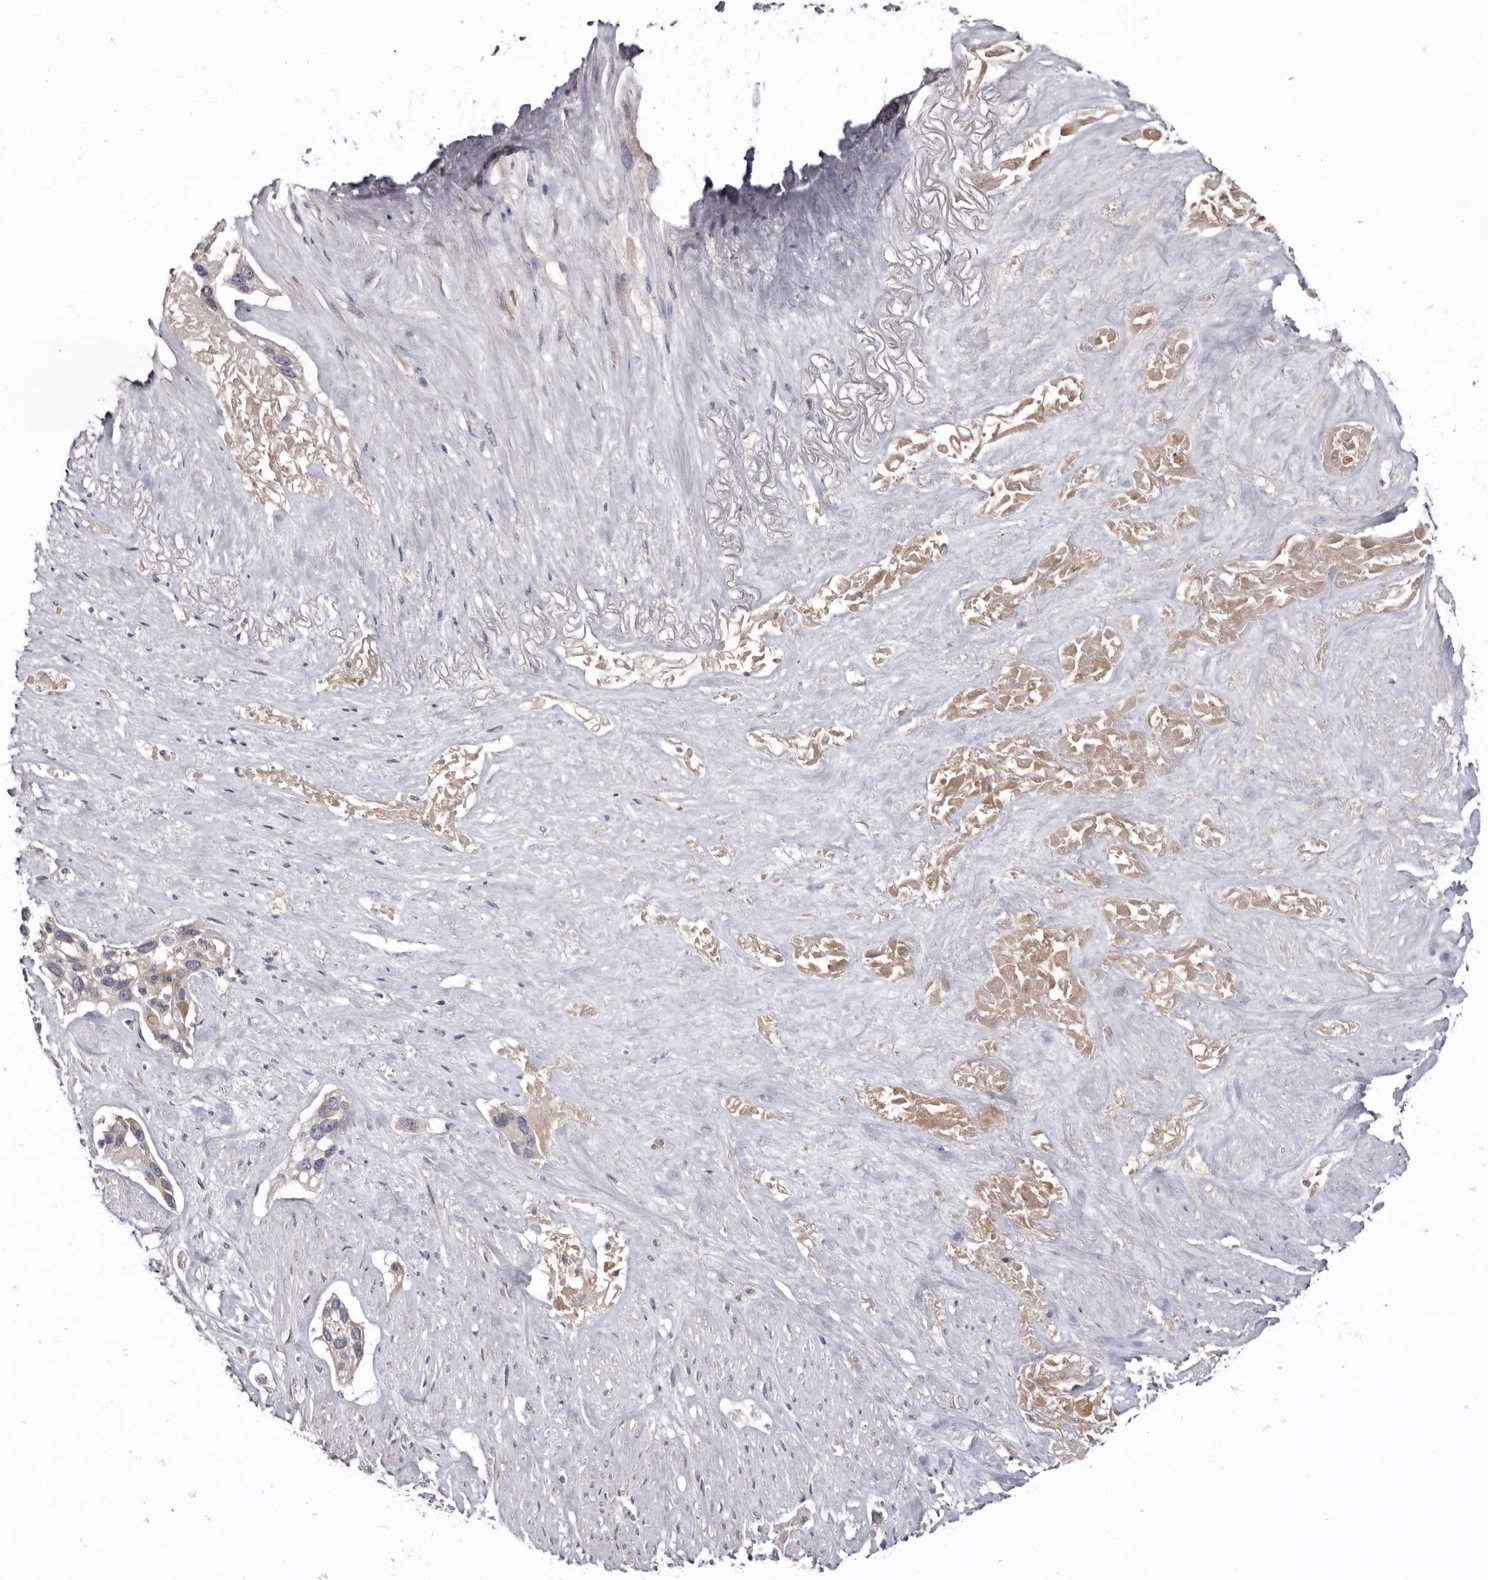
{"staining": {"intensity": "negative", "quantity": "none", "location": "none"}, "tissue": "pancreatic cancer", "cell_type": "Tumor cells", "image_type": "cancer", "snomed": [{"axis": "morphology", "description": "Adenocarcinoma, NOS"}, {"axis": "topography", "description": "Pancreas"}], "caption": "The histopathology image shows no staining of tumor cells in pancreatic cancer. Brightfield microscopy of immunohistochemistry (IHC) stained with DAB (brown) and hematoxylin (blue), captured at high magnification.", "gene": "NENF", "patient": {"sex": "female", "age": 60}}